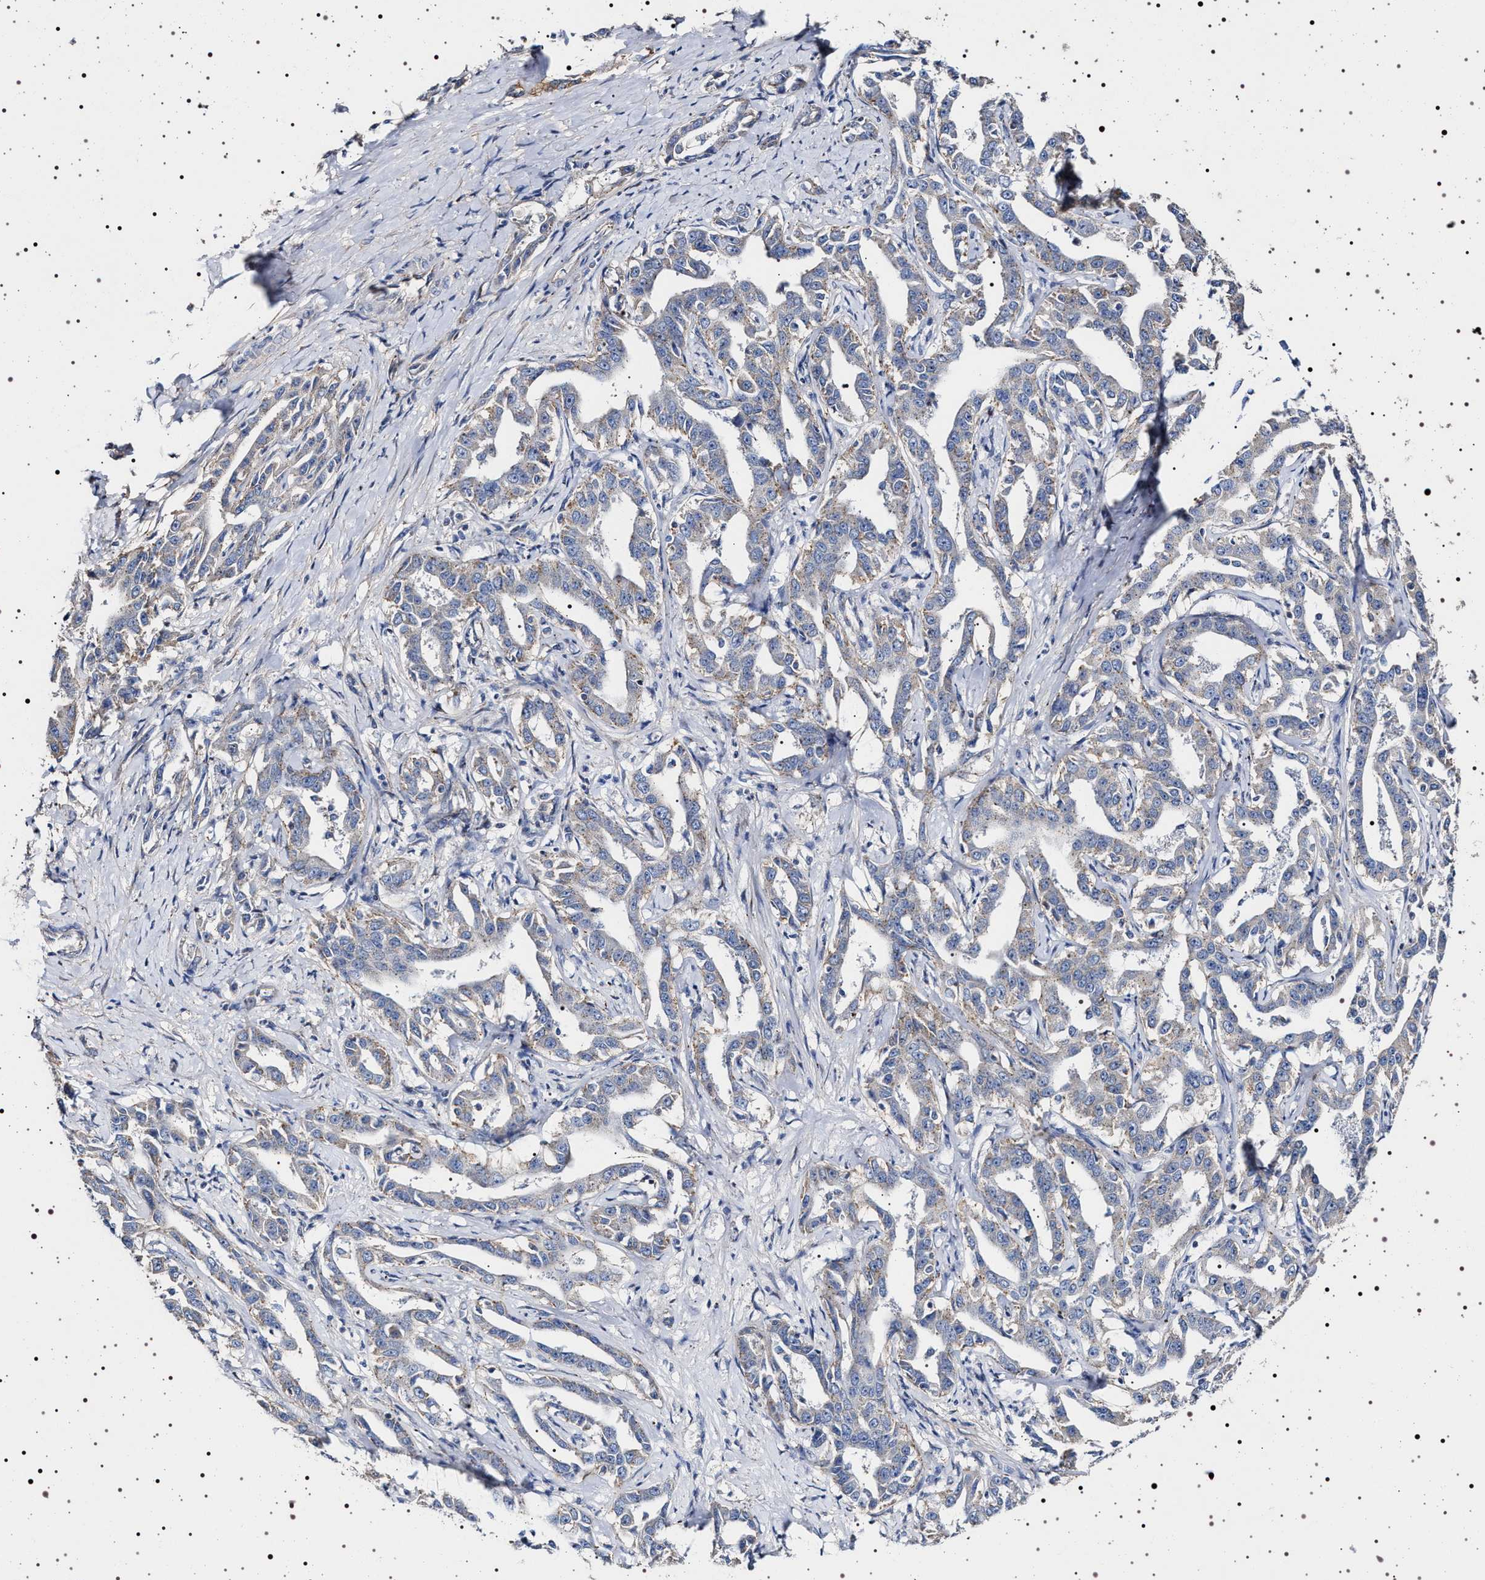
{"staining": {"intensity": "weak", "quantity": "<25%", "location": "cytoplasmic/membranous"}, "tissue": "liver cancer", "cell_type": "Tumor cells", "image_type": "cancer", "snomed": [{"axis": "morphology", "description": "Cholangiocarcinoma"}, {"axis": "topography", "description": "Liver"}], "caption": "DAB immunohistochemical staining of cholangiocarcinoma (liver) exhibits no significant staining in tumor cells.", "gene": "NAALADL2", "patient": {"sex": "male", "age": 59}}